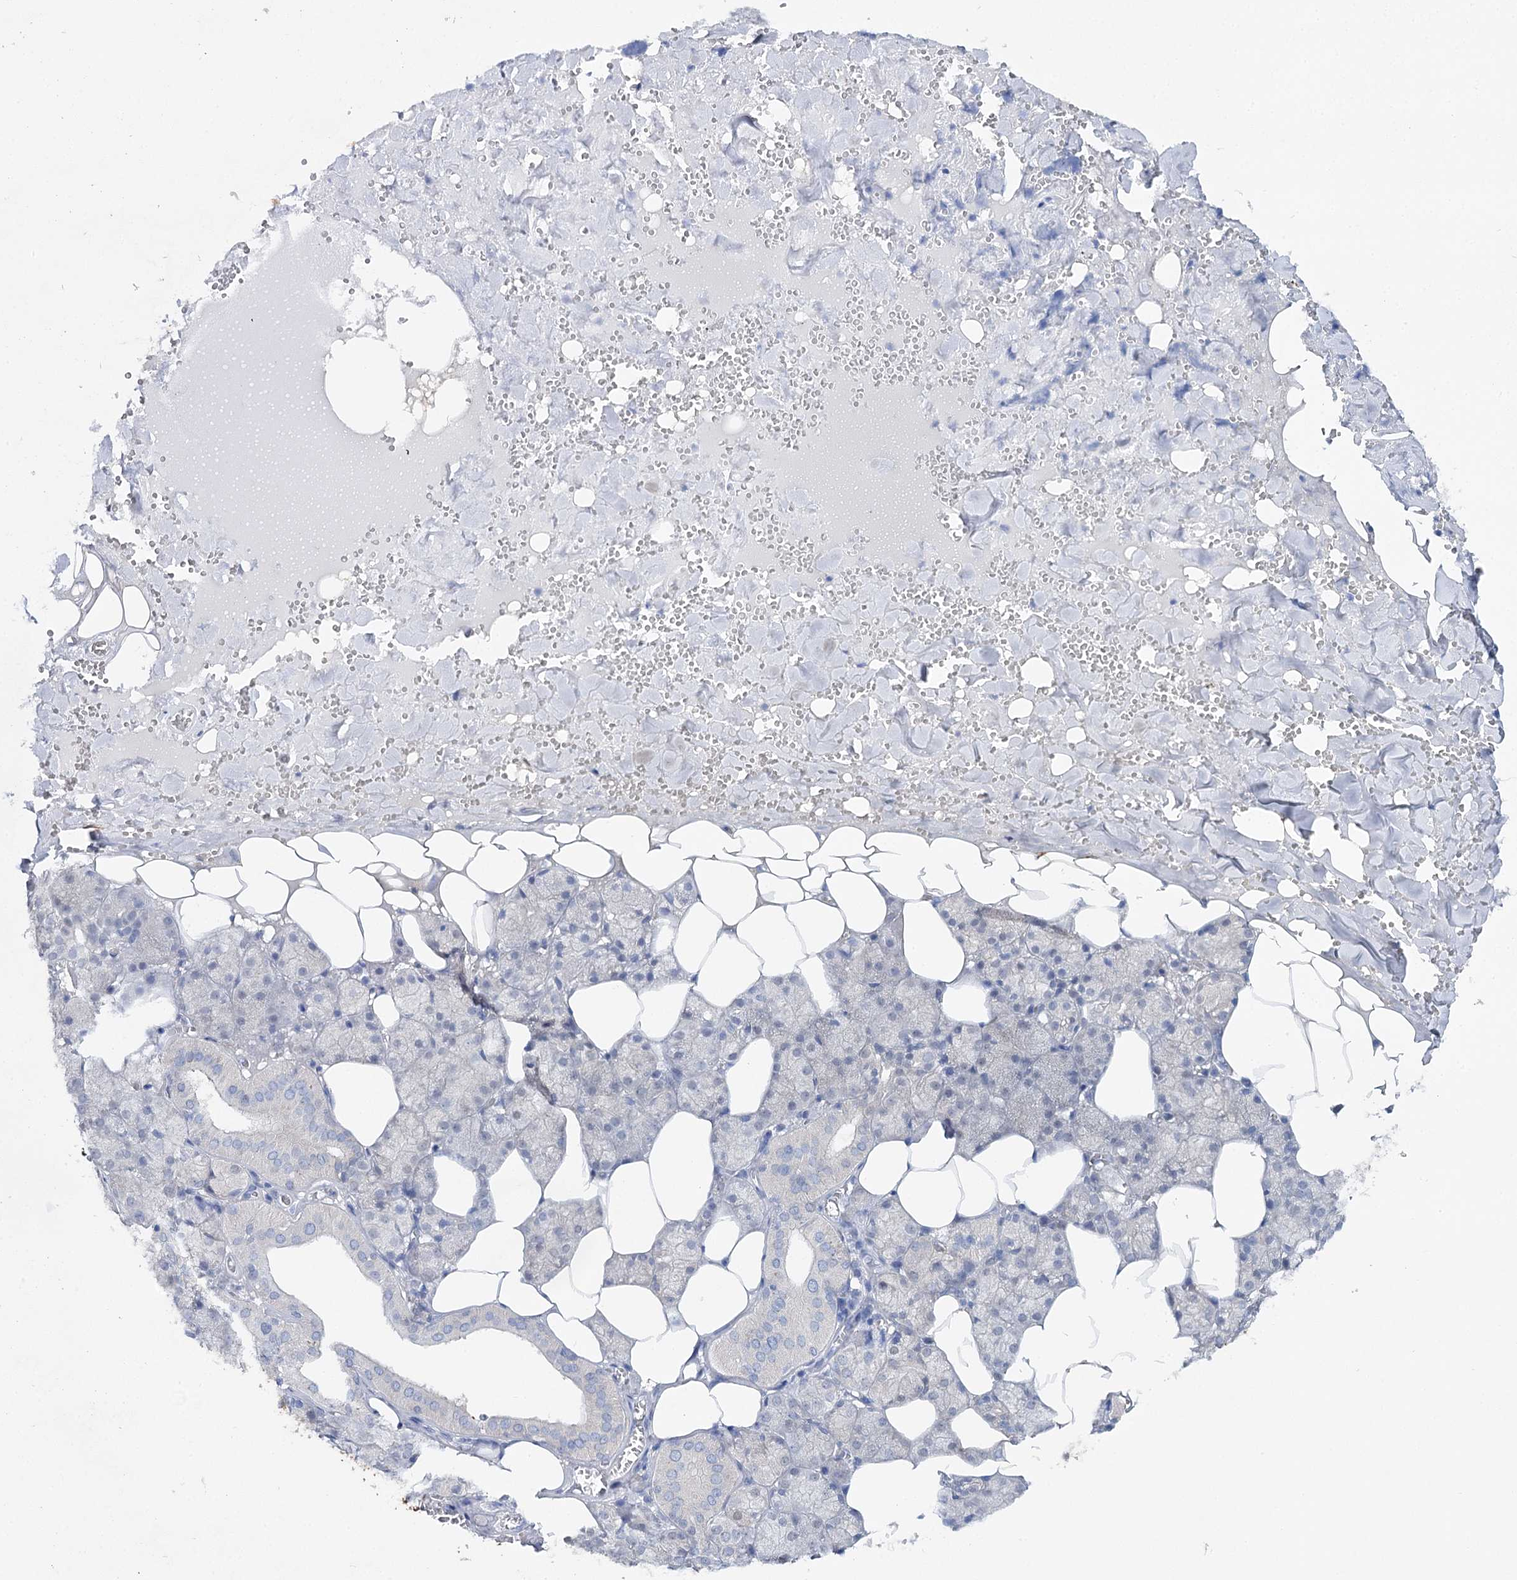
{"staining": {"intensity": "negative", "quantity": "none", "location": "none"}, "tissue": "salivary gland", "cell_type": "Glandular cells", "image_type": "normal", "snomed": [{"axis": "morphology", "description": "Normal tissue, NOS"}, {"axis": "topography", "description": "Salivary gland"}], "caption": "Immunohistochemistry (IHC) photomicrograph of normal salivary gland: salivary gland stained with DAB exhibits no significant protein expression in glandular cells.", "gene": "UGDH", "patient": {"sex": "male", "age": 62}}